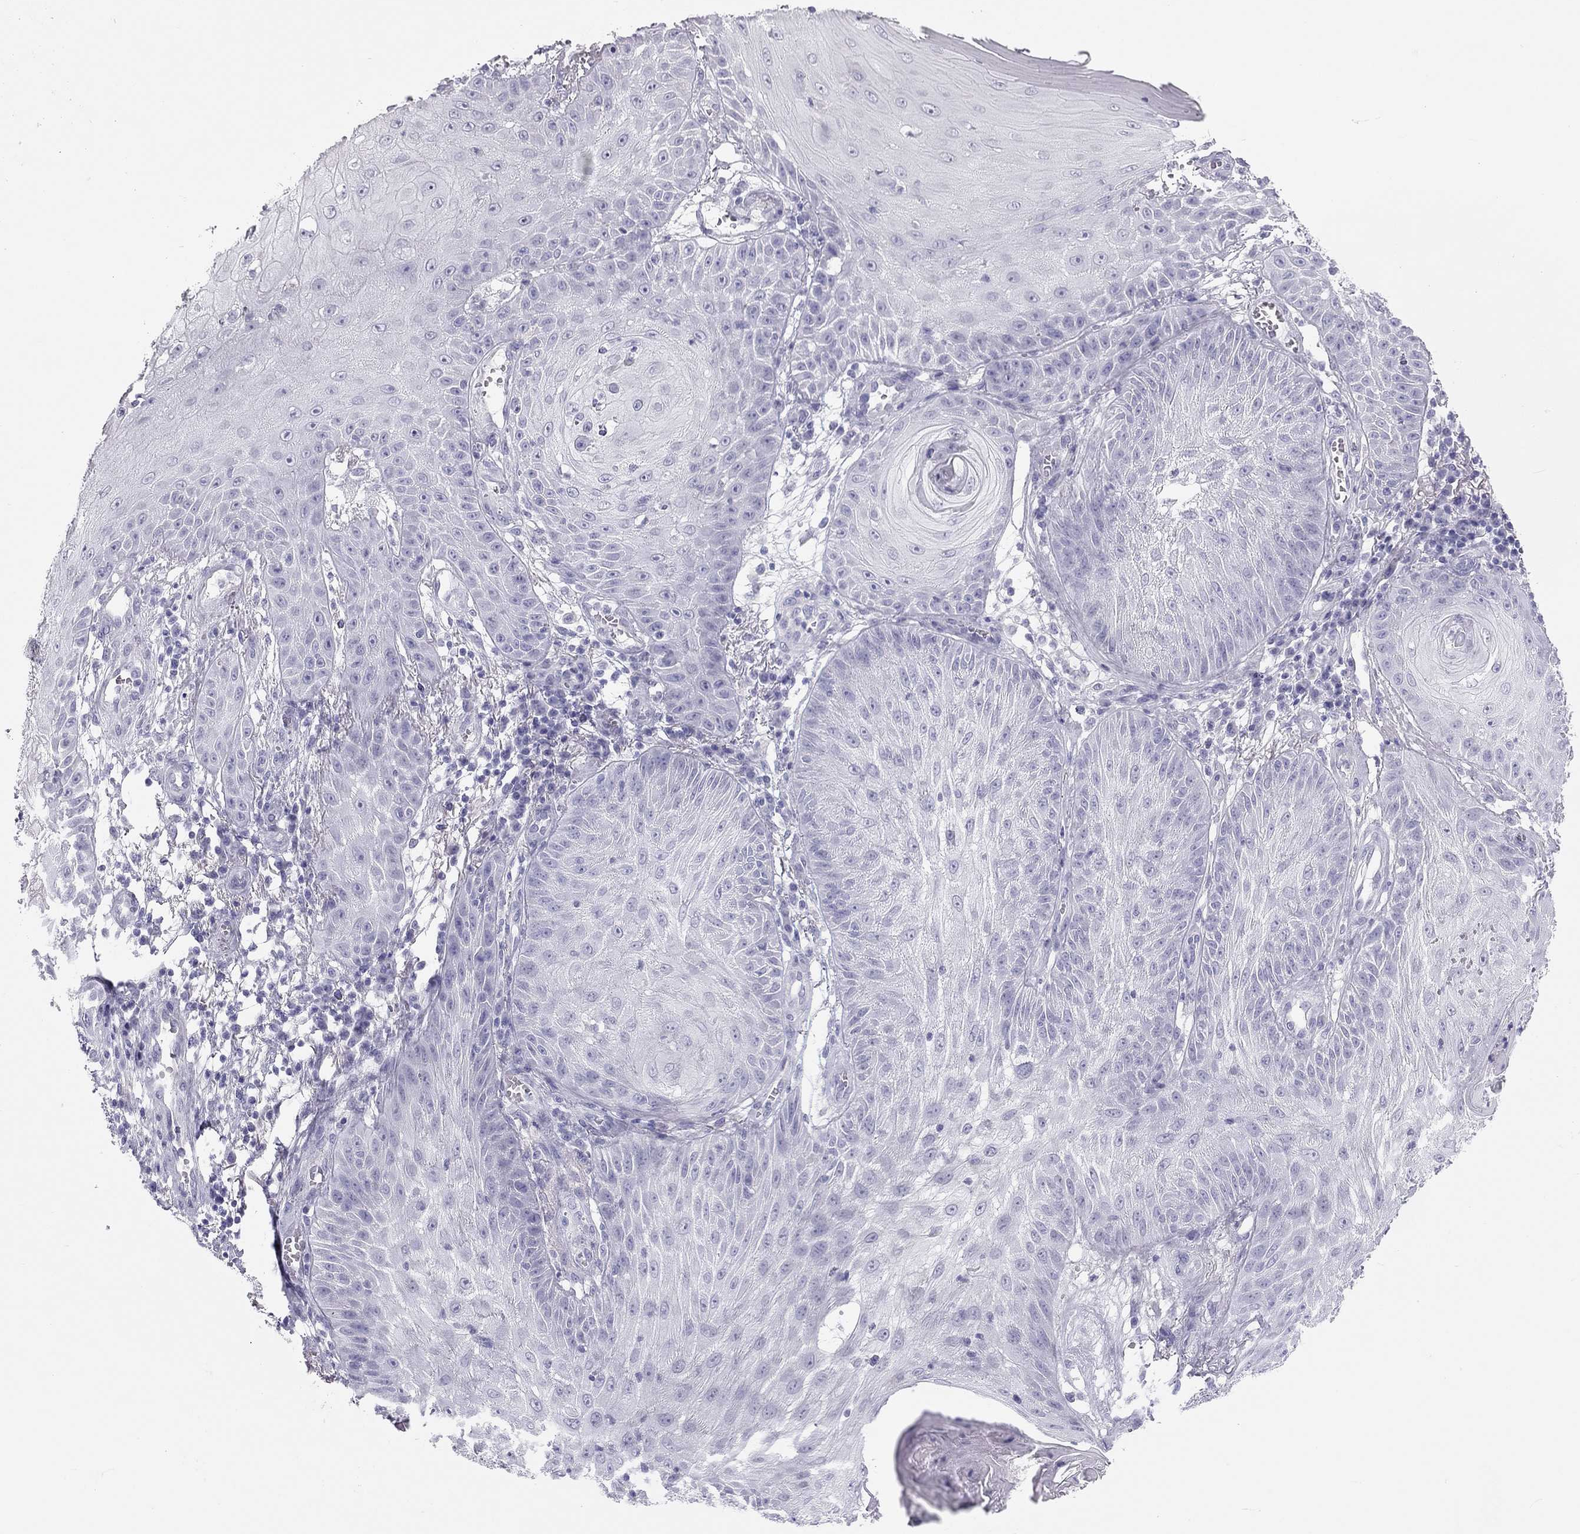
{"staining": {"intensity": "negative", "quantity": "none", "location": "none"}, "tissue": "skin cancer", "cell_type": "Tumor cells", "image_type": "cancer", "snomed": [{"axis": "morphology", "description": "Squamous cell carcinoma, NOS"}, {"axis": "topography", "description": "Skin"}], "caption": "This micrograph is of squamous cell carcinoma (skin) stained with immunohistochemistry (IHC) to label a protein in brown with the nuclei are counter-stained blue. There is no positivity in tumor cells.", "gene": "SPATA12", "patient": {"sex": "male", "age": 70}}